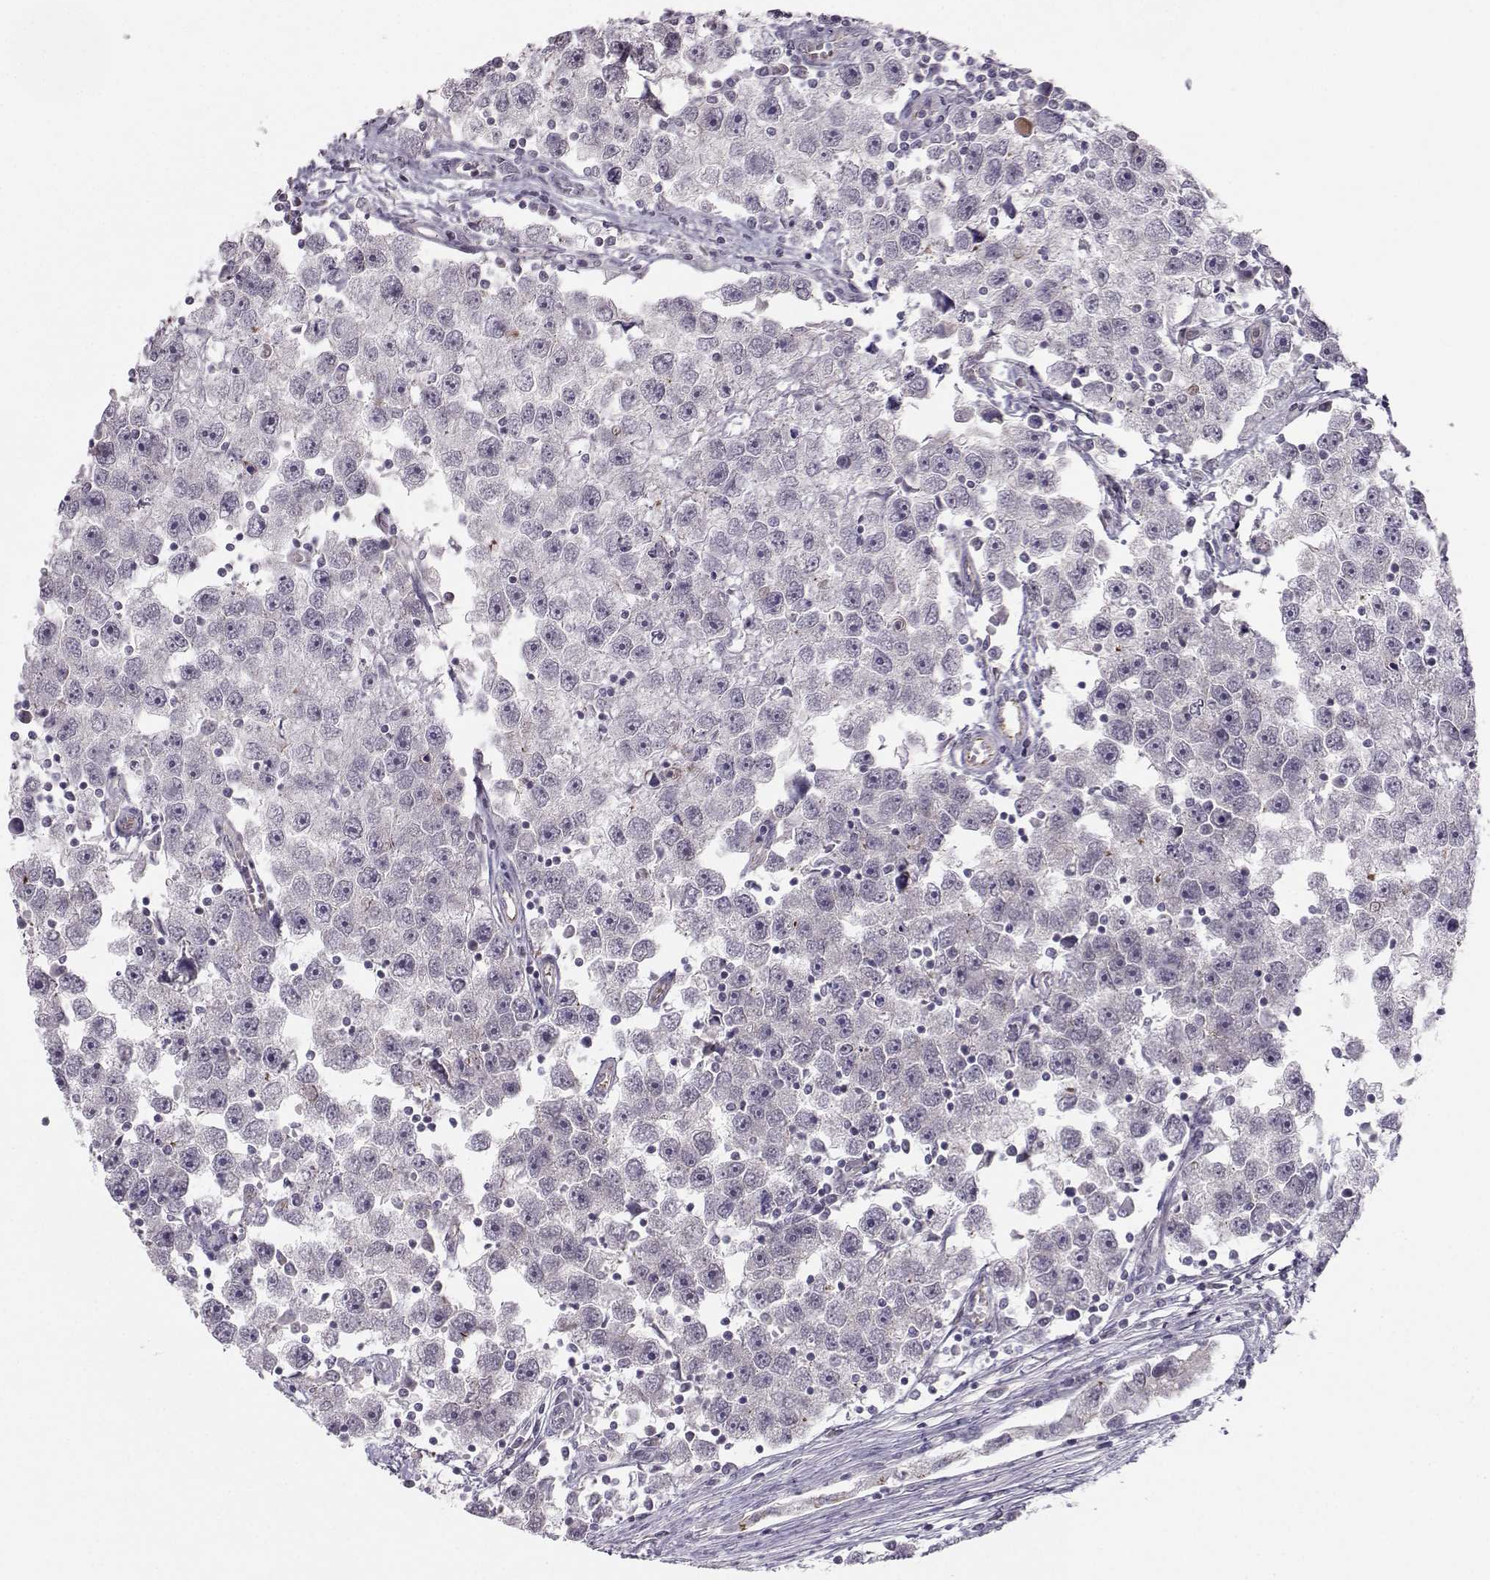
{"staining": {"intensity": "negative", "quantity": "none", "location": "none"}, "tissue": "testis cancer", "cell_type": "Tumor cells", "image_type": "cancer", "snomed": [{"axis": "morphology", "description": "Seminoma, NOS"}, {"axis": "topography", "description": "Testis"}], "caption": "A high-resolution micrograph shows immunohistochemistry (IHC) staining of testis cancer, which demonstrates no significant positivity in tumor cells.", "gene": "MAST1", "patient": {"sex": "male", "age": 30}}